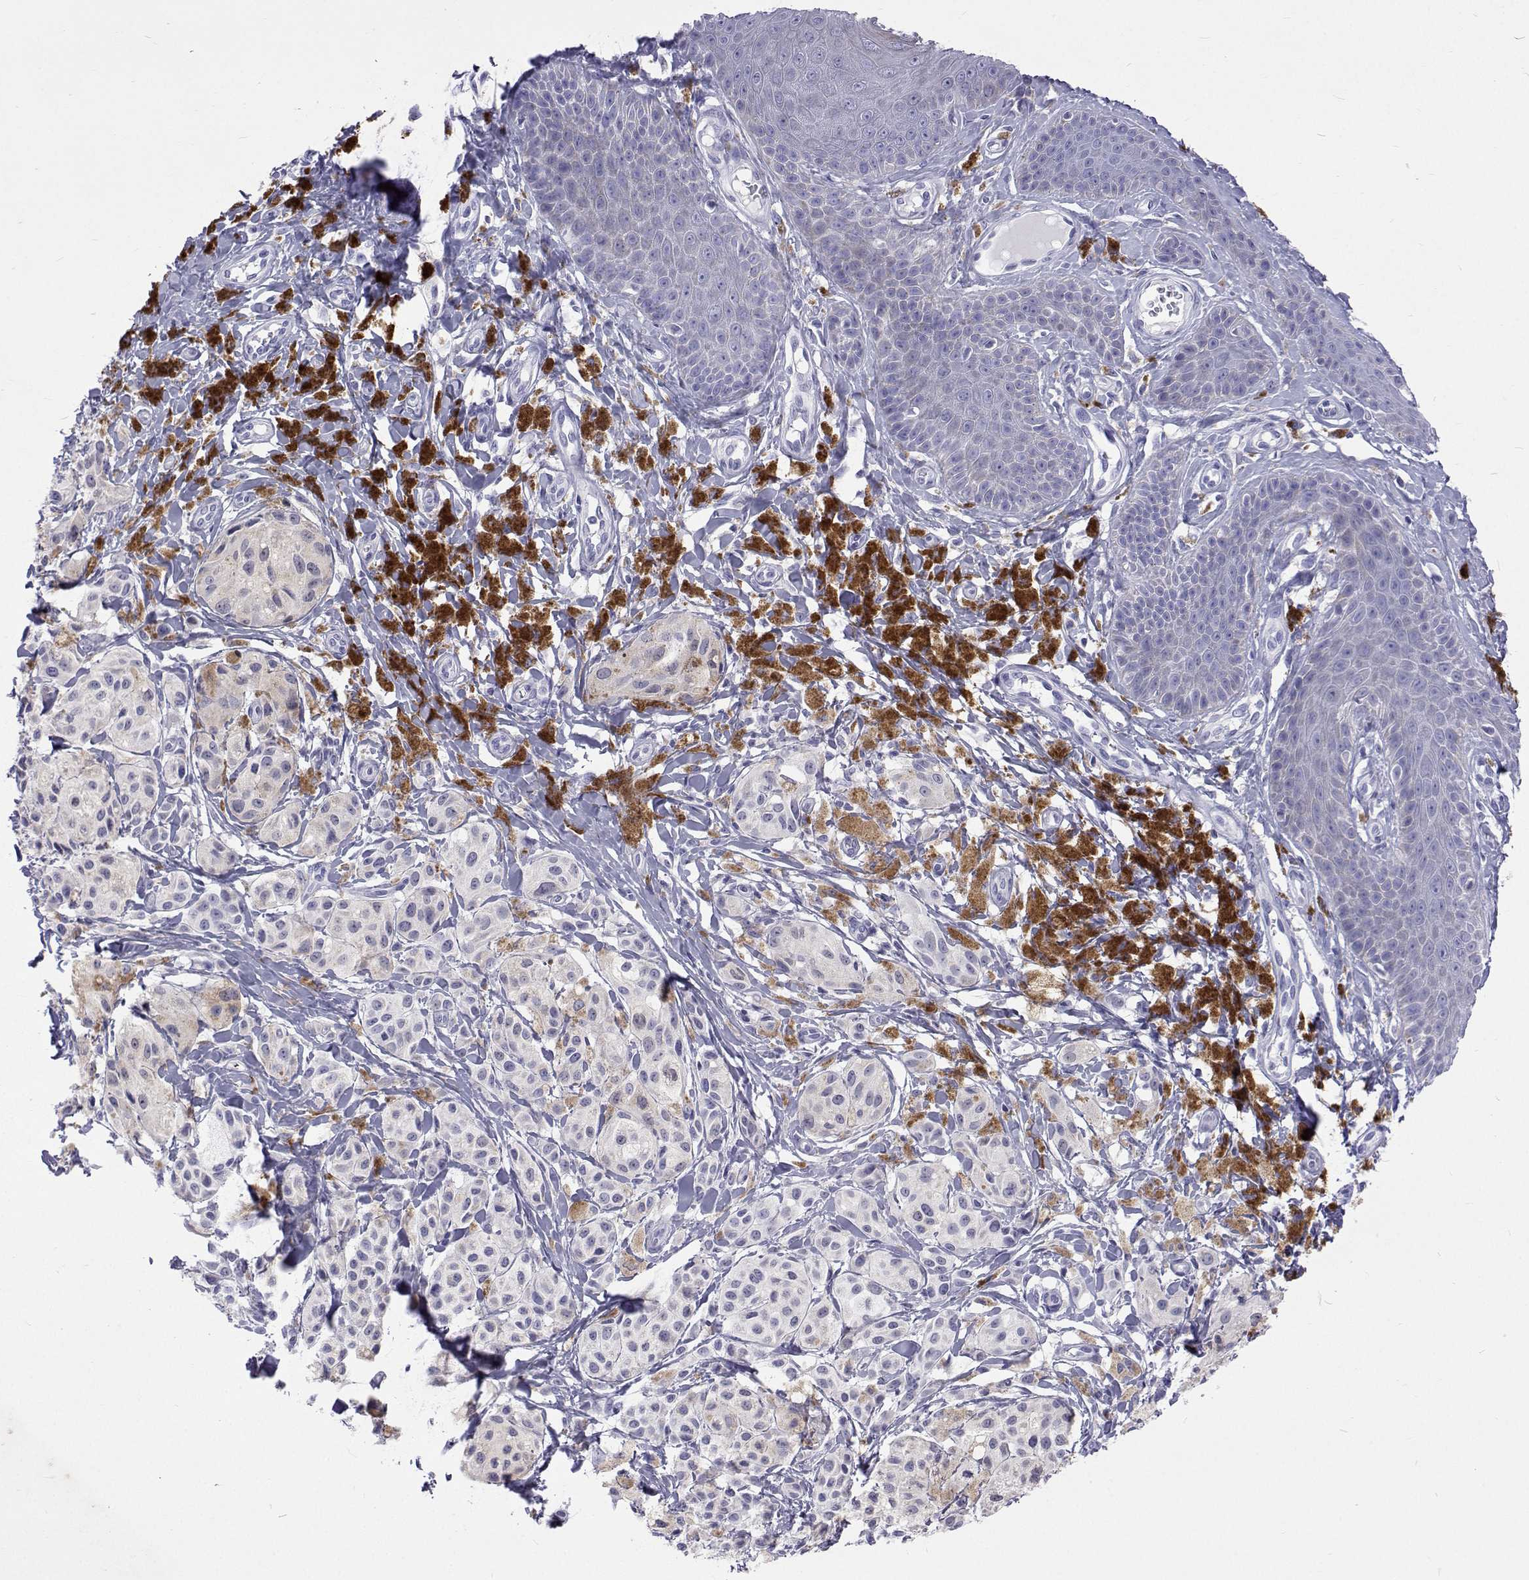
{"staining": {"intensity": "negative", "quantity": "none", "location": "none"}, "tissue": "melanoma", "cell_type": "Tumor cells", "image_type": "cancer", "snomed": [{"axis": "morphology", "description": "Malignant melanoma, NOS"}, {"axis": "topography", "description": "Skin"}], "caption": "A high-resolution image shows immunohistochemistry staining of malignant melanoma, which exhibits no significant staining in tumor cells. The staining is performed using DAB (3,3'-diaminobenzidine) brown chromogen with nuclei counter-stained in using hematoxylin.", "gene": "UMODL1", "patient": {"sex": "female", "age": 80}}